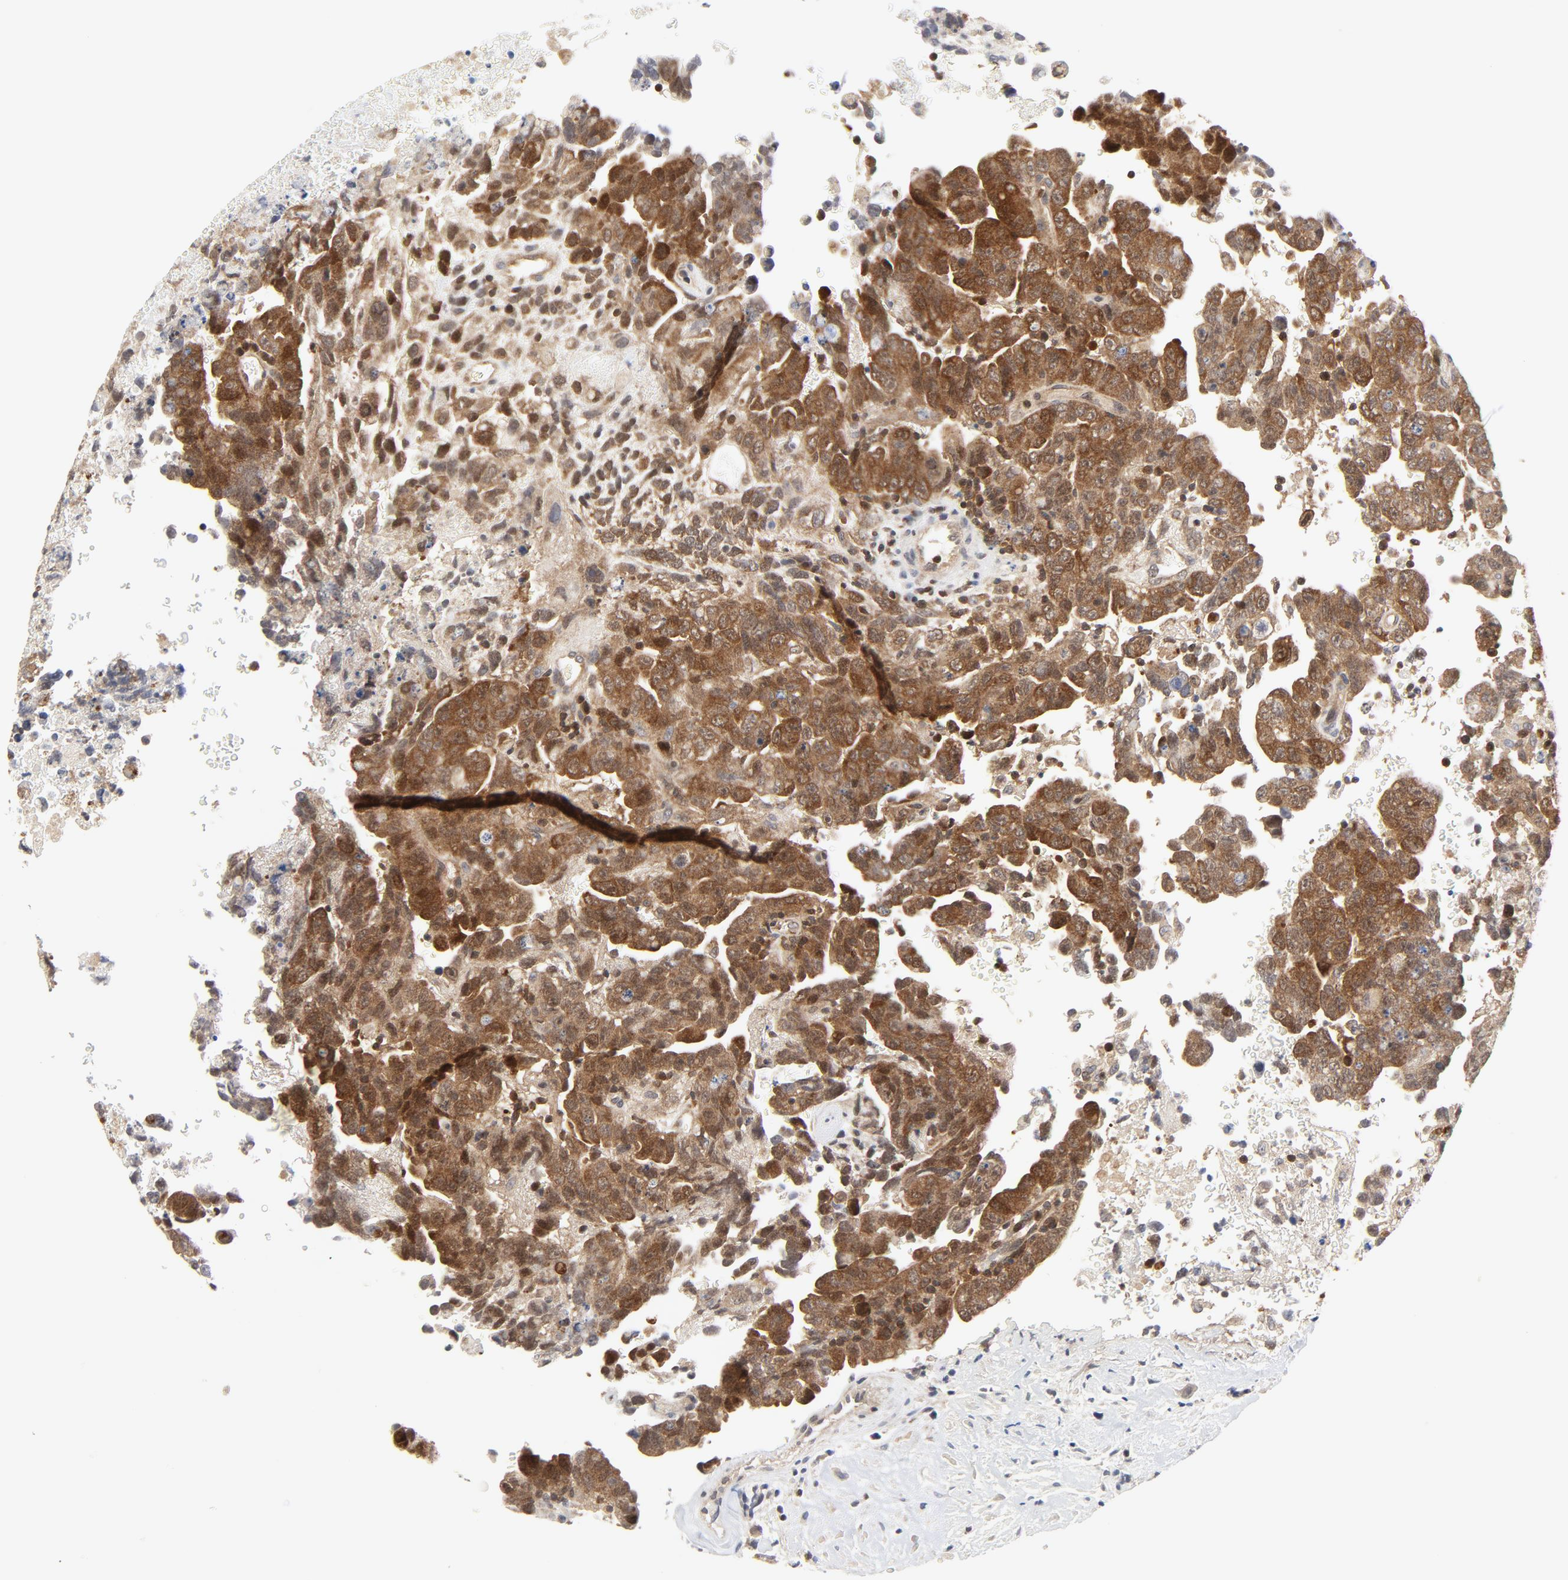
{"staining": {"intensity": "moderate", "quantity": ">75%", "location": "cytoplasmic/membranous,nuclear"}, "tissue": "testis cancer", "cell_type": "Tumor cells", "image_type": "cancer", "snomed": [{"axis": "morphology", "description": "Carcinoma, Embryonal, NOS"}, {"axis": "topography", "description": "Testis"}], "caption": "About >75% of tumor cells in human embryonal carcinoma (testis) demonstrate moderate cytoplasmic/membranous and nuclear protein positivity as visualized by brown immunohistochemical staining.", "gene": "MAP2K7", "patient": {"sex": "male", "age": 28}}